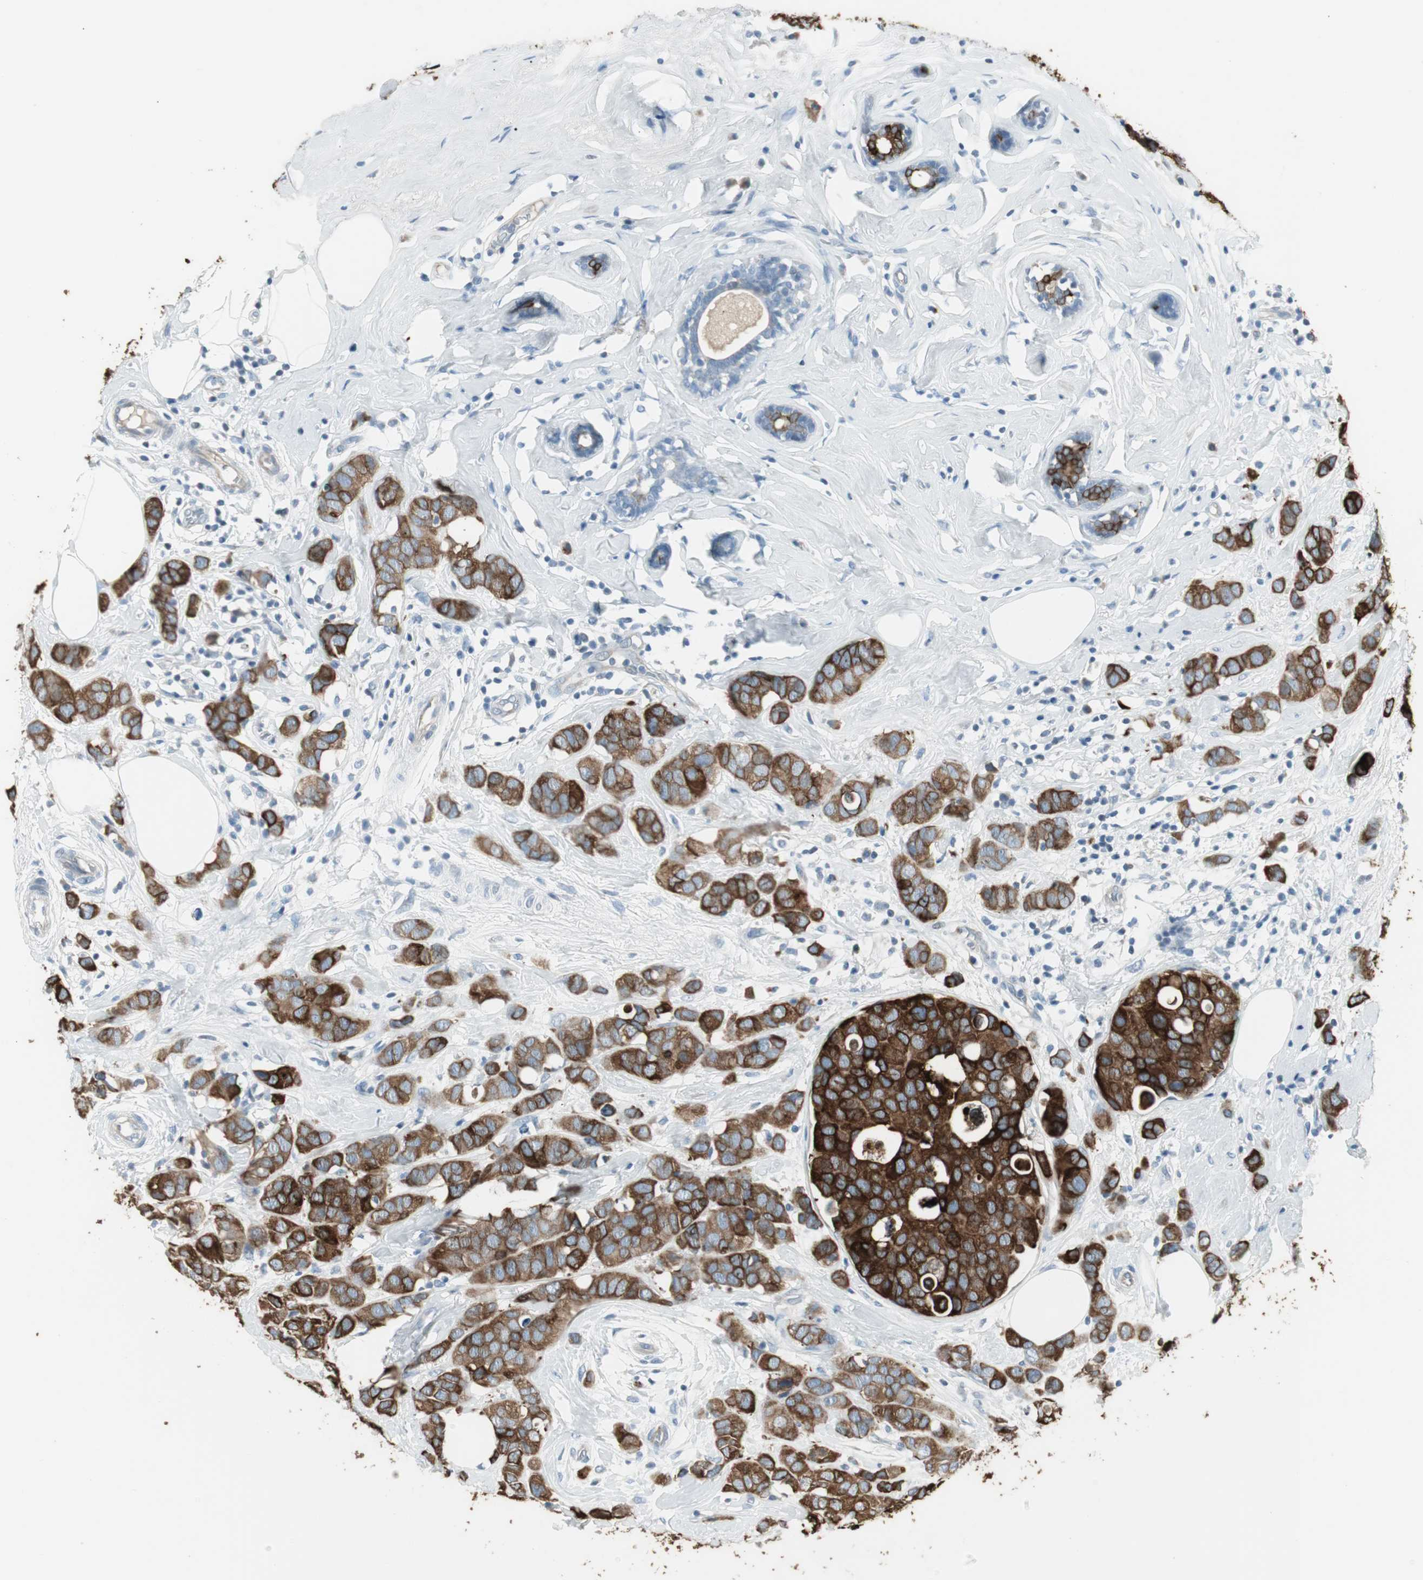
{"staining": {"intensity": "strong", "quantity": ">75%", "location": "cytoplasmic/membranous"}, "tissue": "breast cancer", "cell_type": "Tumor cells", "image_type": "cancer", "snomed": [{"axis": "morphology", "description": "Normal tissue, NOS"}, {"axis": "morphology", "description": "Duct carcinoma"}, {"axis": "topography", "description": "Breast"}], "caption": "About >75% of tumor cells in human breast cancer (infiltrating ductal carcinoma) display strong cytoplasmic/membranous protein staining as visualized by brown immunohistochemical staining.", "gene": "AGR2", "patient": {"sex": "female", "age": 50}}